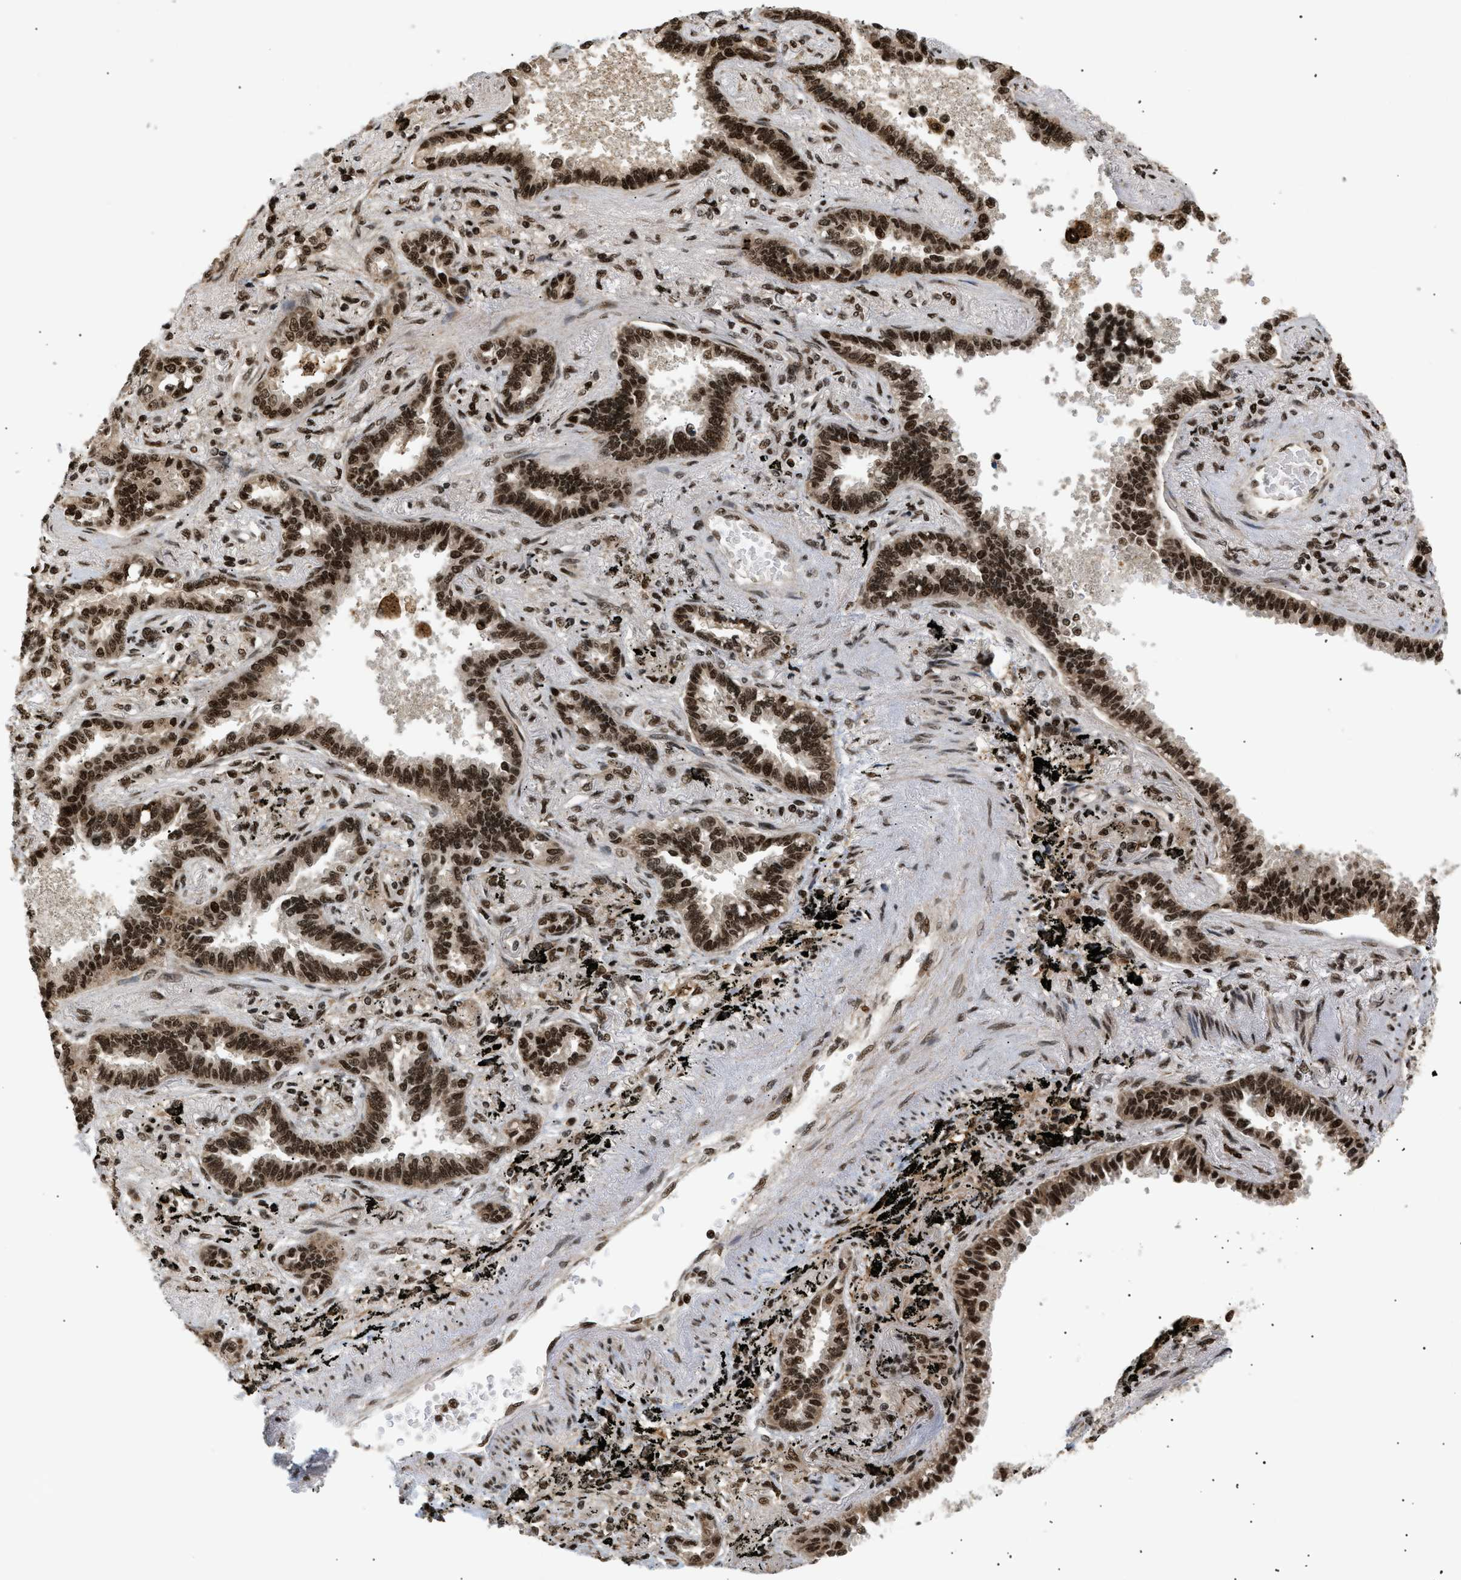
{"staining": {"intensity": "strong", "quantity": ">75%", "location": "cytoplasmic/membranous,nuclear"}, "tissue": "lung cancer", "cell_type": "Tumor cells", "image_type": "cancer", "snomed": [{"axis": "morphology", "description": "Normal tissue, NOS"}, {"axis": "morphology", "description": "Adenocarcinoma, NOS"}, {"axis": "topography", "description": "Lung"}], "caption": "Immunohistochemistry (IHC) of adenocarcinoma (lung) displays high levels of strong cytoplasmic/membranous and nuclear positivity in approximately >75% of tumor cells. The staining was performed using DAB (3,3'-diaminobenzidine) to visualize the protein expression in brown, while the nuclei were stained in blue with hematoxylin (Magnification: 20x).", "gene": "RBM5", "patient": {"sex": "male", "age": 59}}